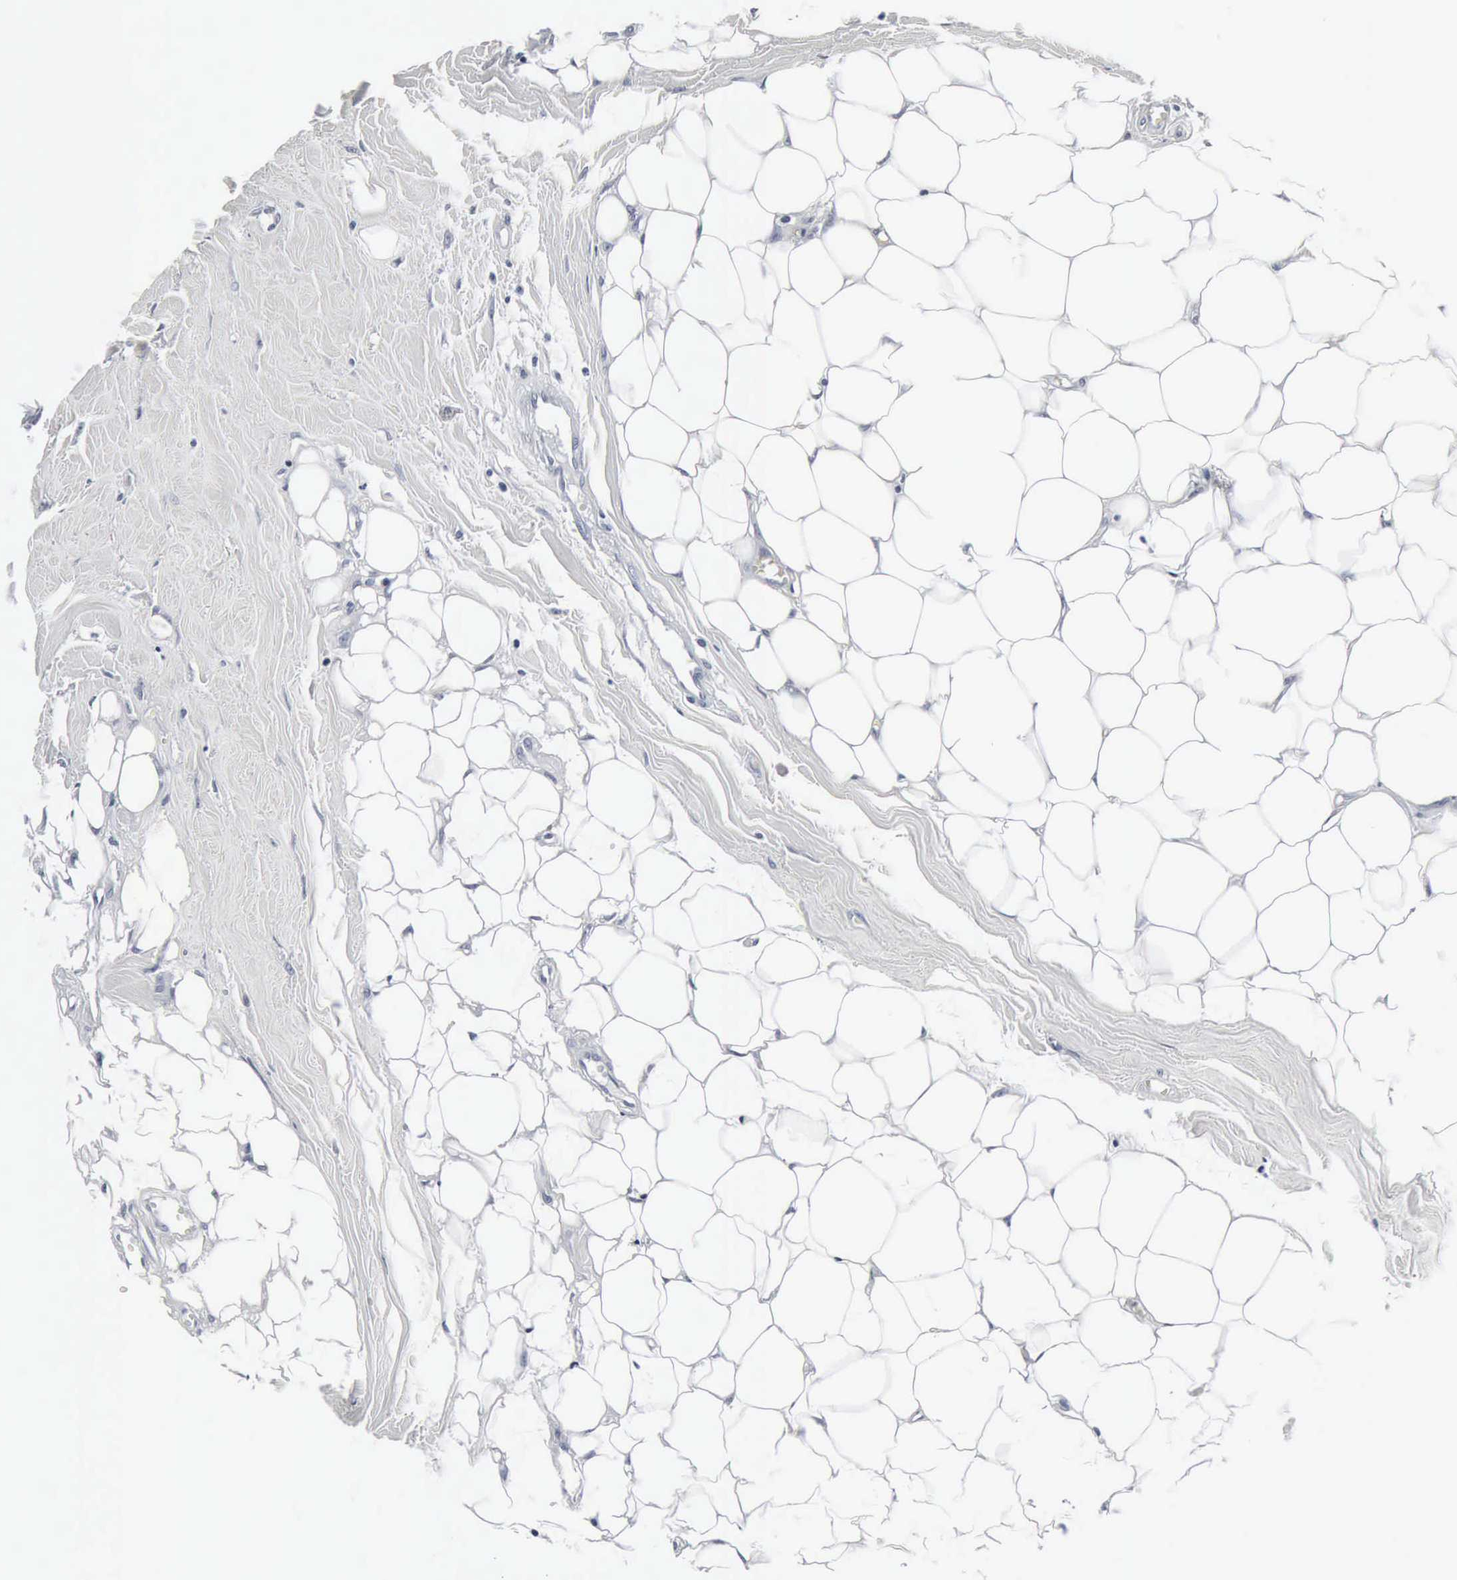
{"staining": {"intensity": "negative", "quantity": "none", "location": "none"}, "tissue": "head and neck cancer", "cell_type": "Tumor cells", "image_type": "cancer", "snomed": [{"axis": "morphology", "description": "Squamous cell carcinoma, NOS"}, {"axis": "topography", "description": "Oral tissue"}, {"axis": "topography", "description": "Head-Neck"}], "caption": "Photomicrograph shows no significant protein staining in tumor cells of head and neck squamous cell carcinoma.", "gene": "SNAP25", "patient": {"sex": "female", "age": 82}}